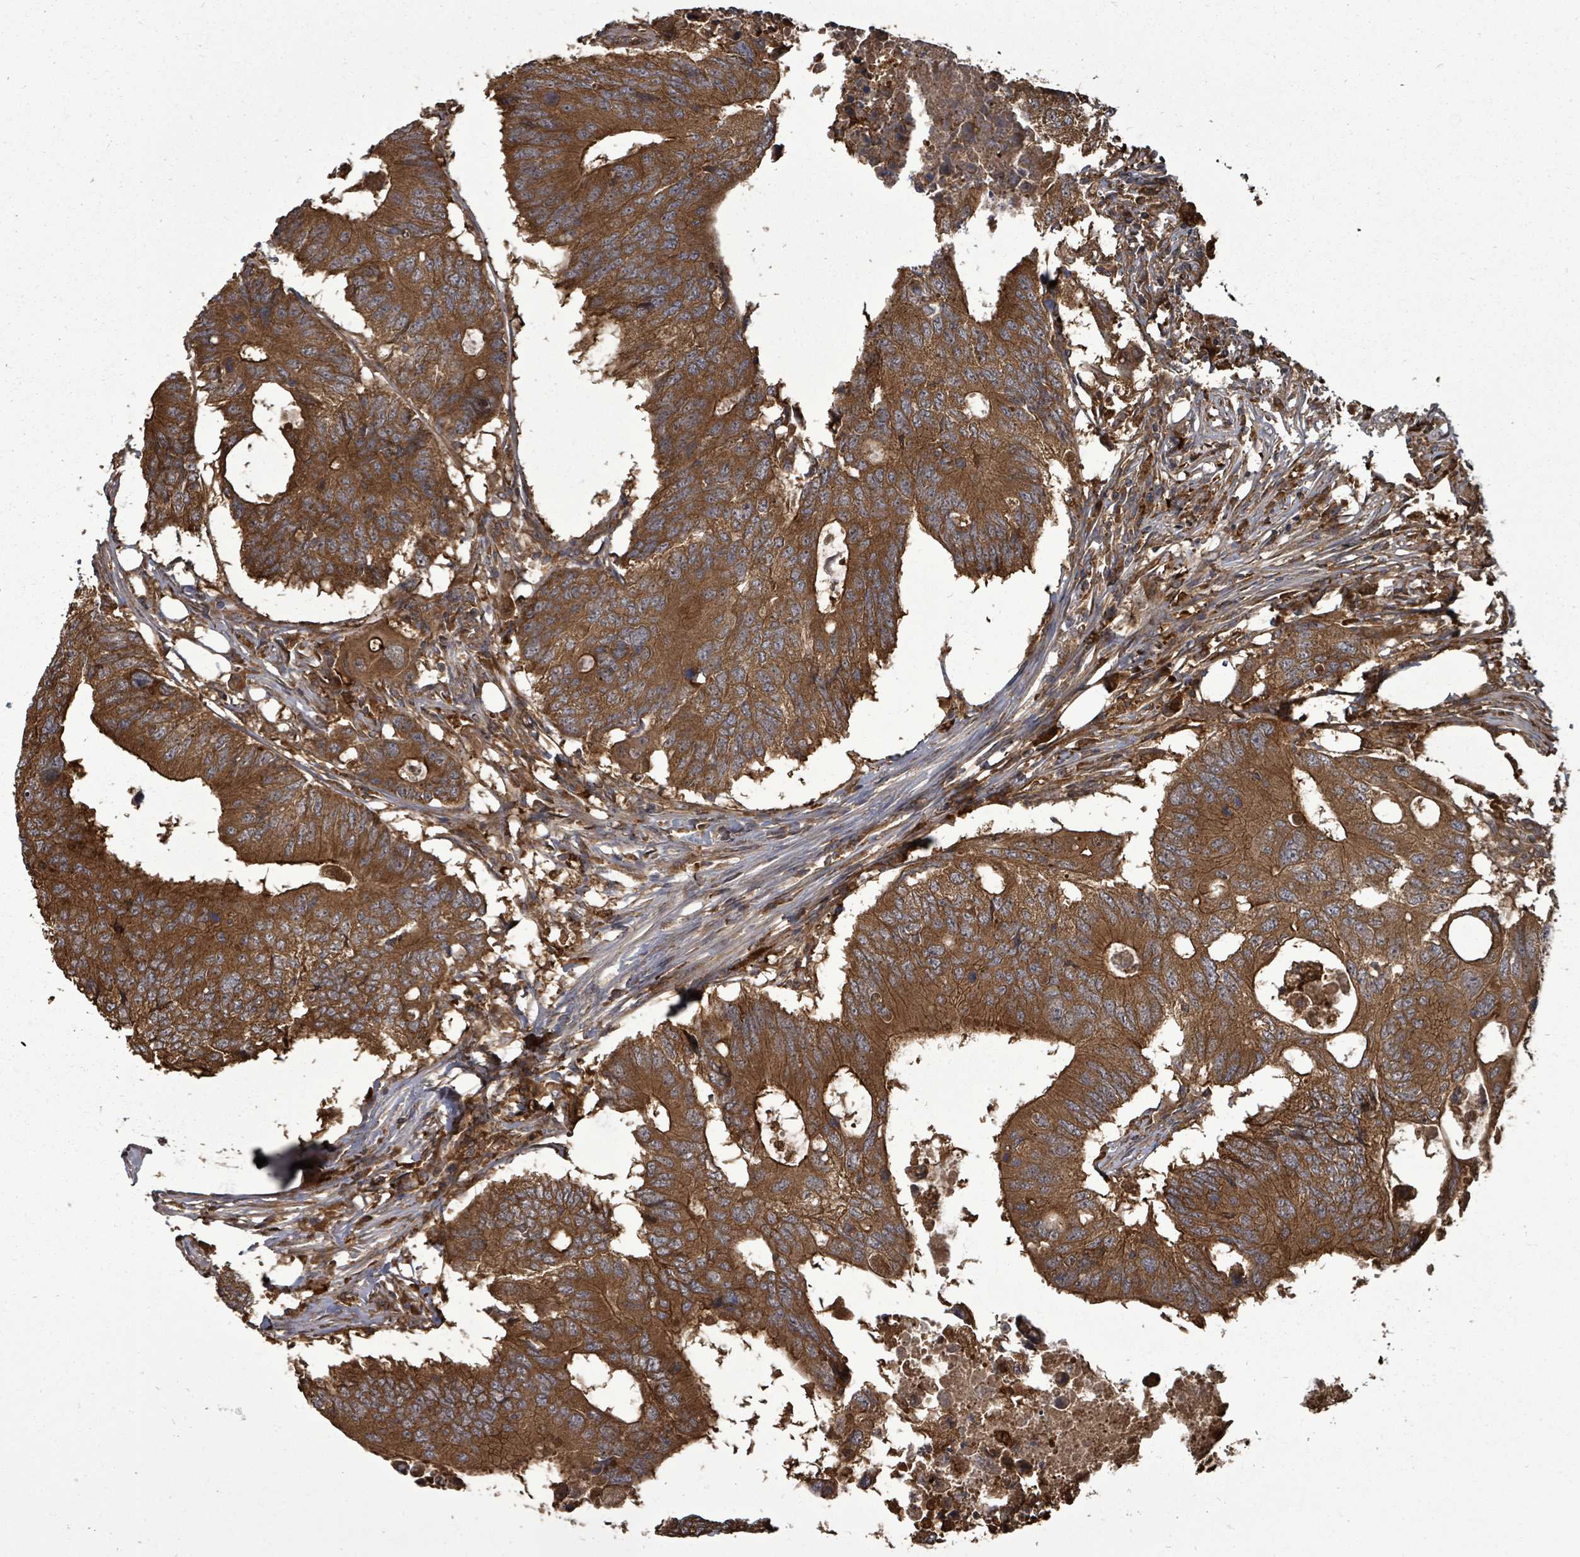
{"staining": {"intensity": "strong", "quantity": ">75%", "location": "cytoplasmic/membranous"}, "tissue": "colorectal cancer", "cell_type": "Tumor cells", "image_type": "cancer", "snomed": [{"axis": "morphology", "description": "Adenocarcinoma, NOS"}, {"axis": "topography", "description": "Colon"}], "caption": "High-magnification brightfield microscopy of colorectal cancer stained with DAB (brown) and counterstained with hematoxylin (blue). tumor cells exhibit strong cytoplasmic/membranous staining is seen in about>75% of cells.", "gene": "EIF3C", "patient": {"sex": "male", "age": 71}}